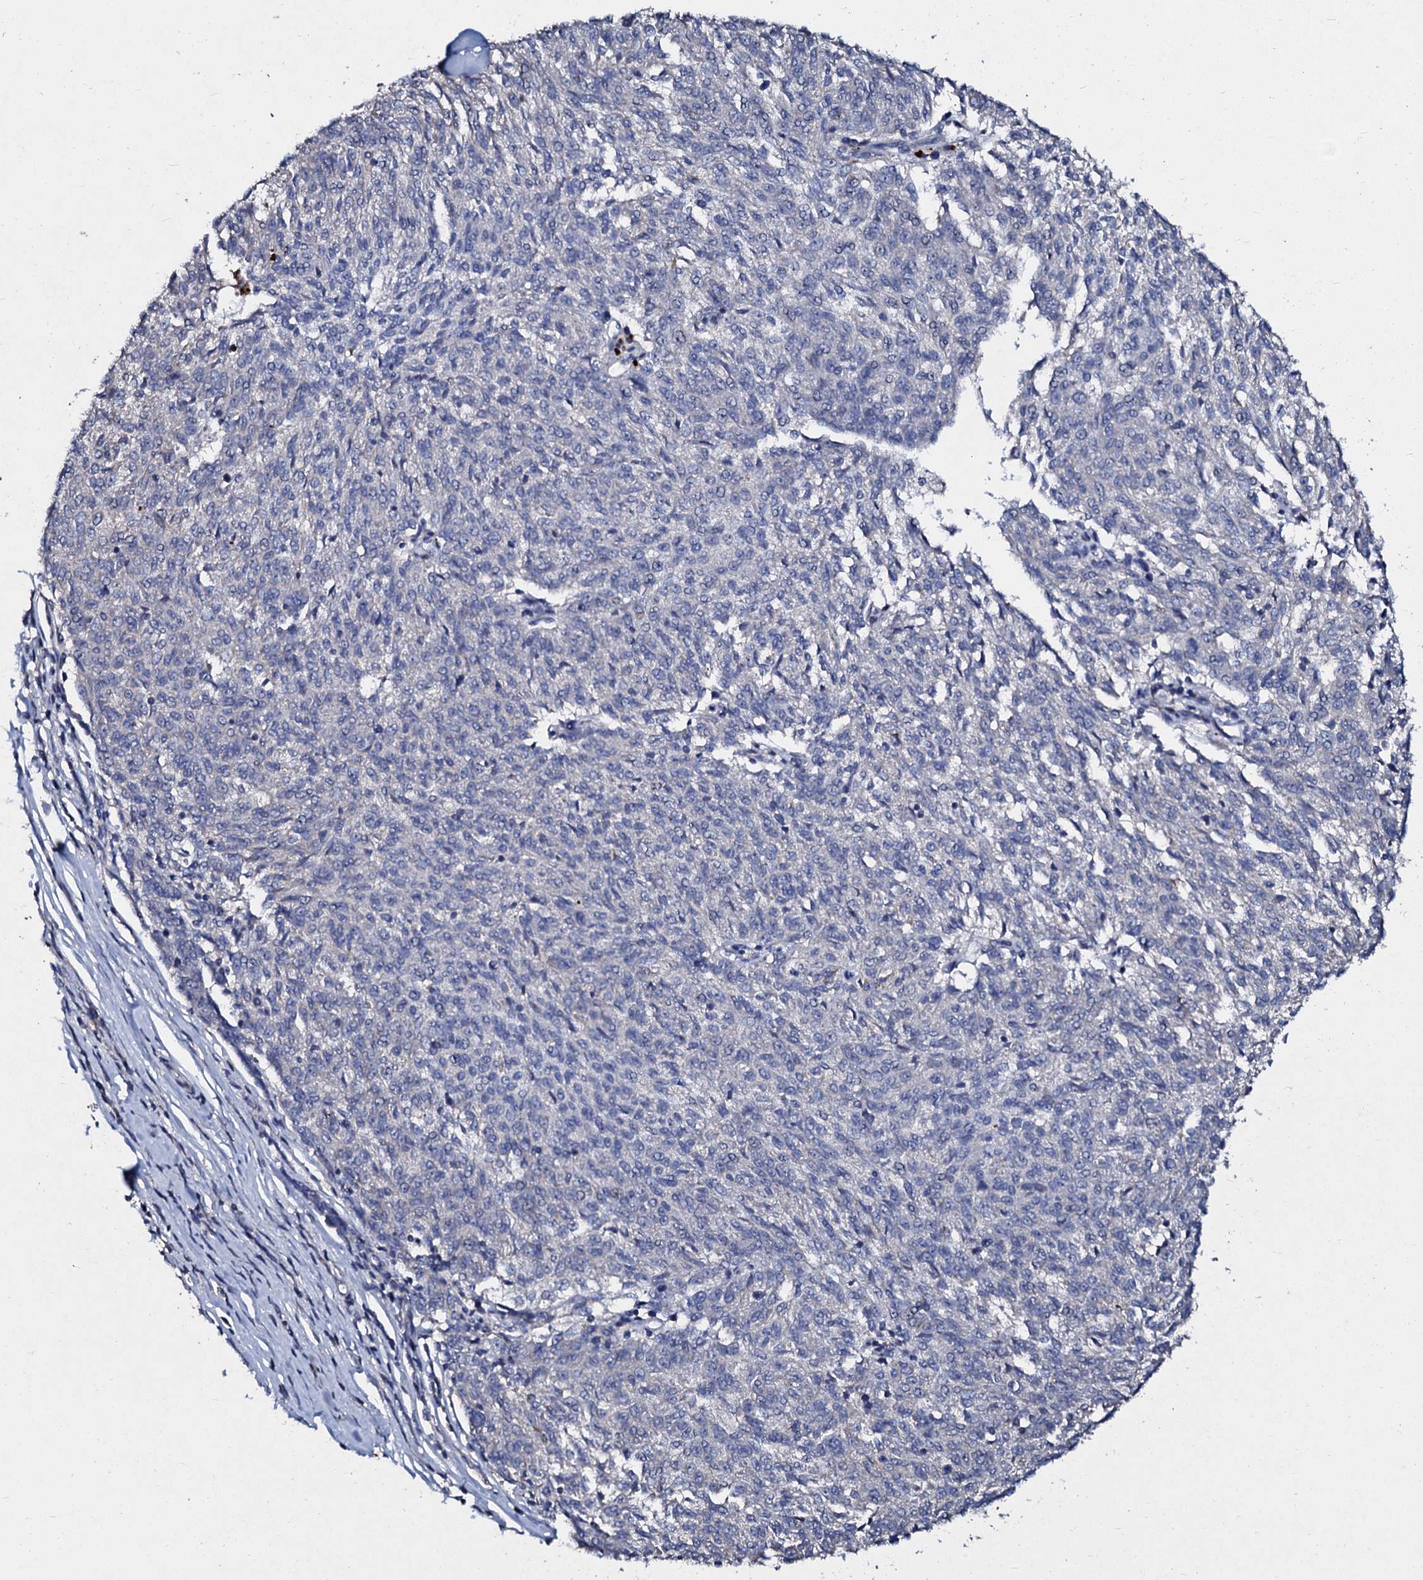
{"staining": {"intensity": "negative", "quantity": "none", "location": "none"}, "tissue": "melanoma", "cell_type": "Tumor cells", "image_type": "cancer", "snomed": [{"axis": "morphology", "description": "Malignant melanoma, NOS"}, {"axis": "topography", "description": "Skin"}], "caption": "This is an IHC photomicrograph of malignant melanoma. There is no expression in tumor cells.", "gene": "SLC37A4", "patient": {"sex": "female", "age": 72}}